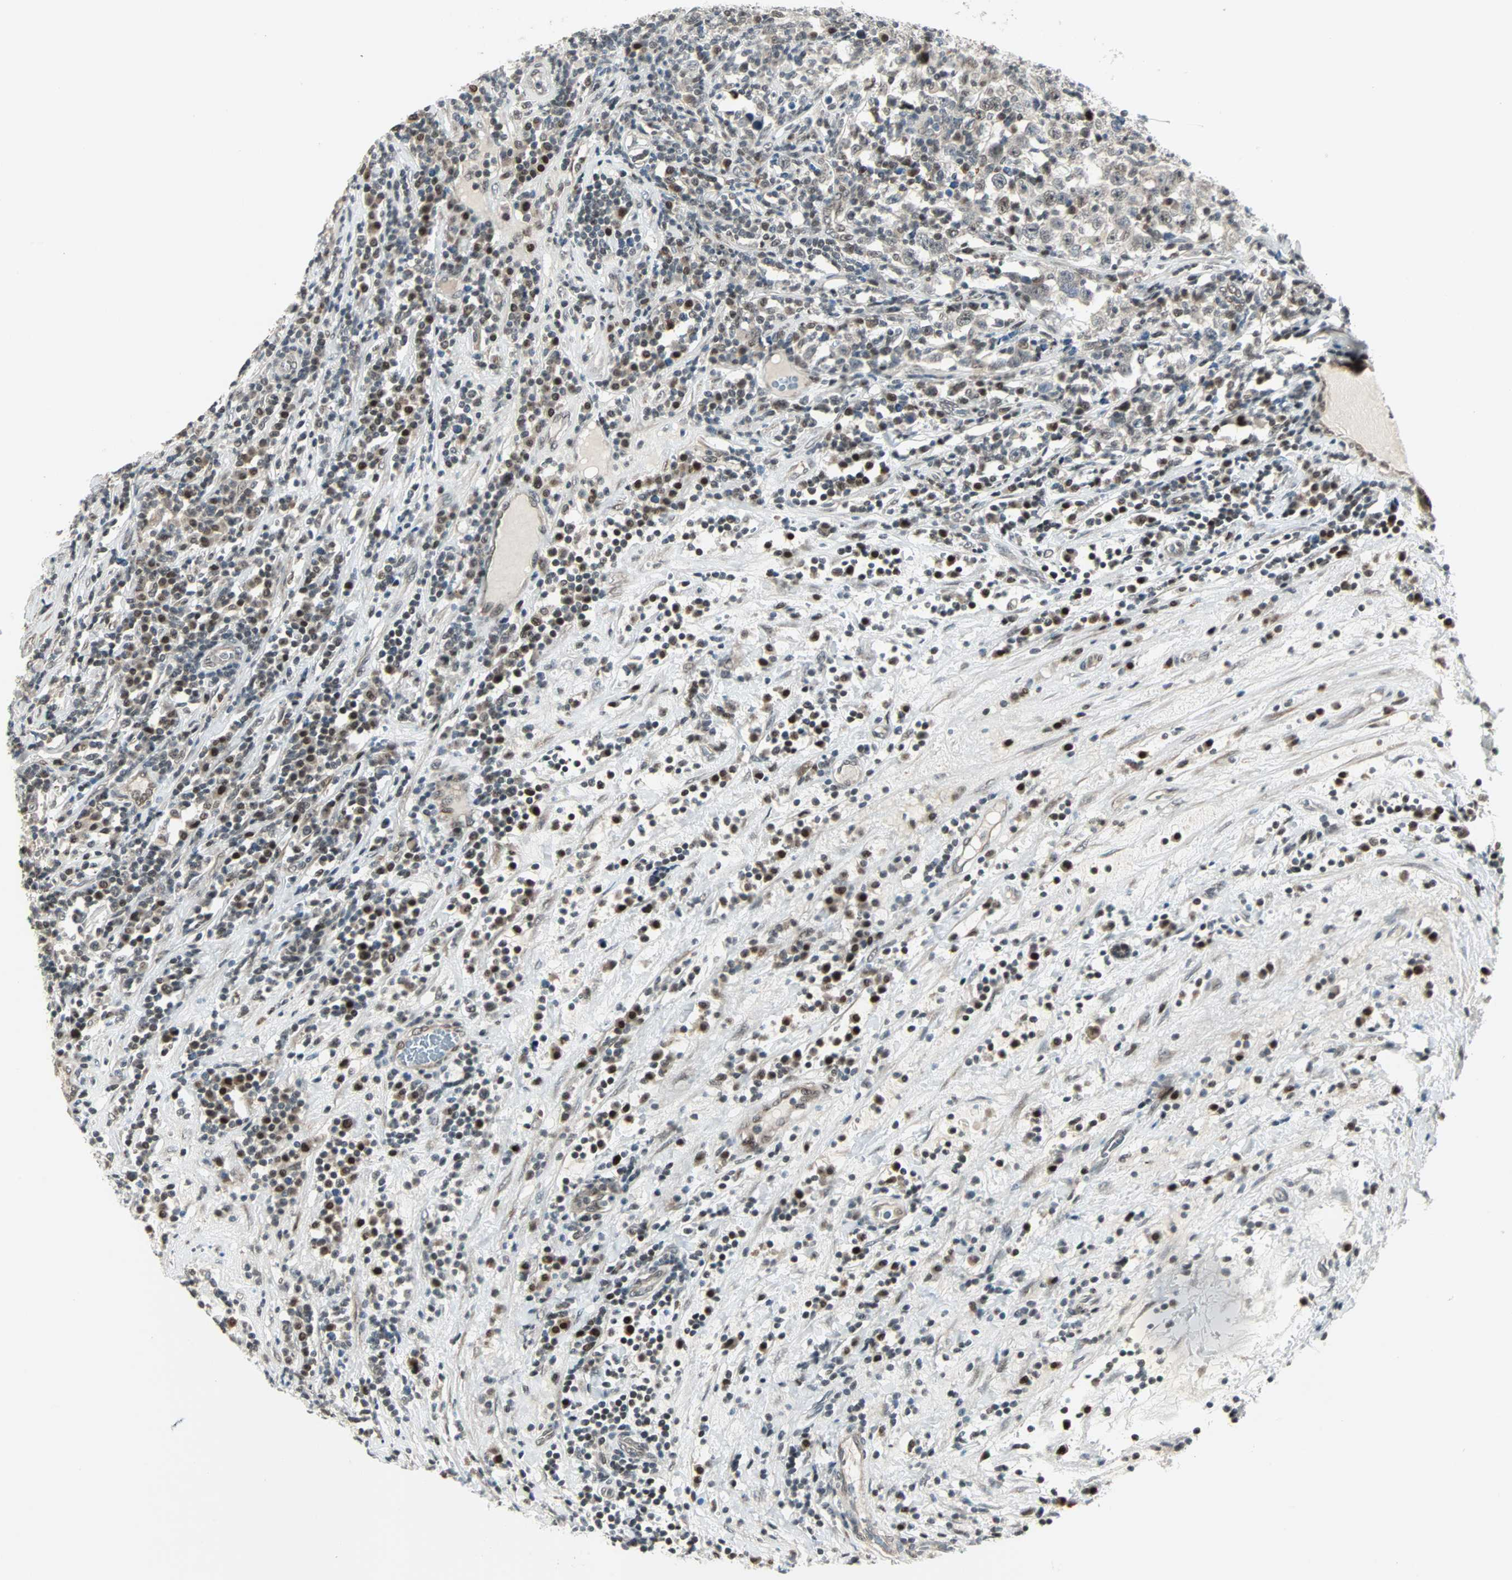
{"staining": {"intensity": "weak", "quantity": "<25%", "location": "nuclear"}, "tissue": "testis cancer", "cell_type": "Tumor cells", "image_type": "cancer", "snomed": [{"axis": "morphology", "description": "Seminoma, NOS"}, {"axis": "topography", "description": "Testis"}], "caption": "DAB immunohistochemical staining of human seminoma (testis) demonstrates no significant positivity in tumor cells.", "gene": "CBX4", "patient": {"sex": "male", "age": 43}}